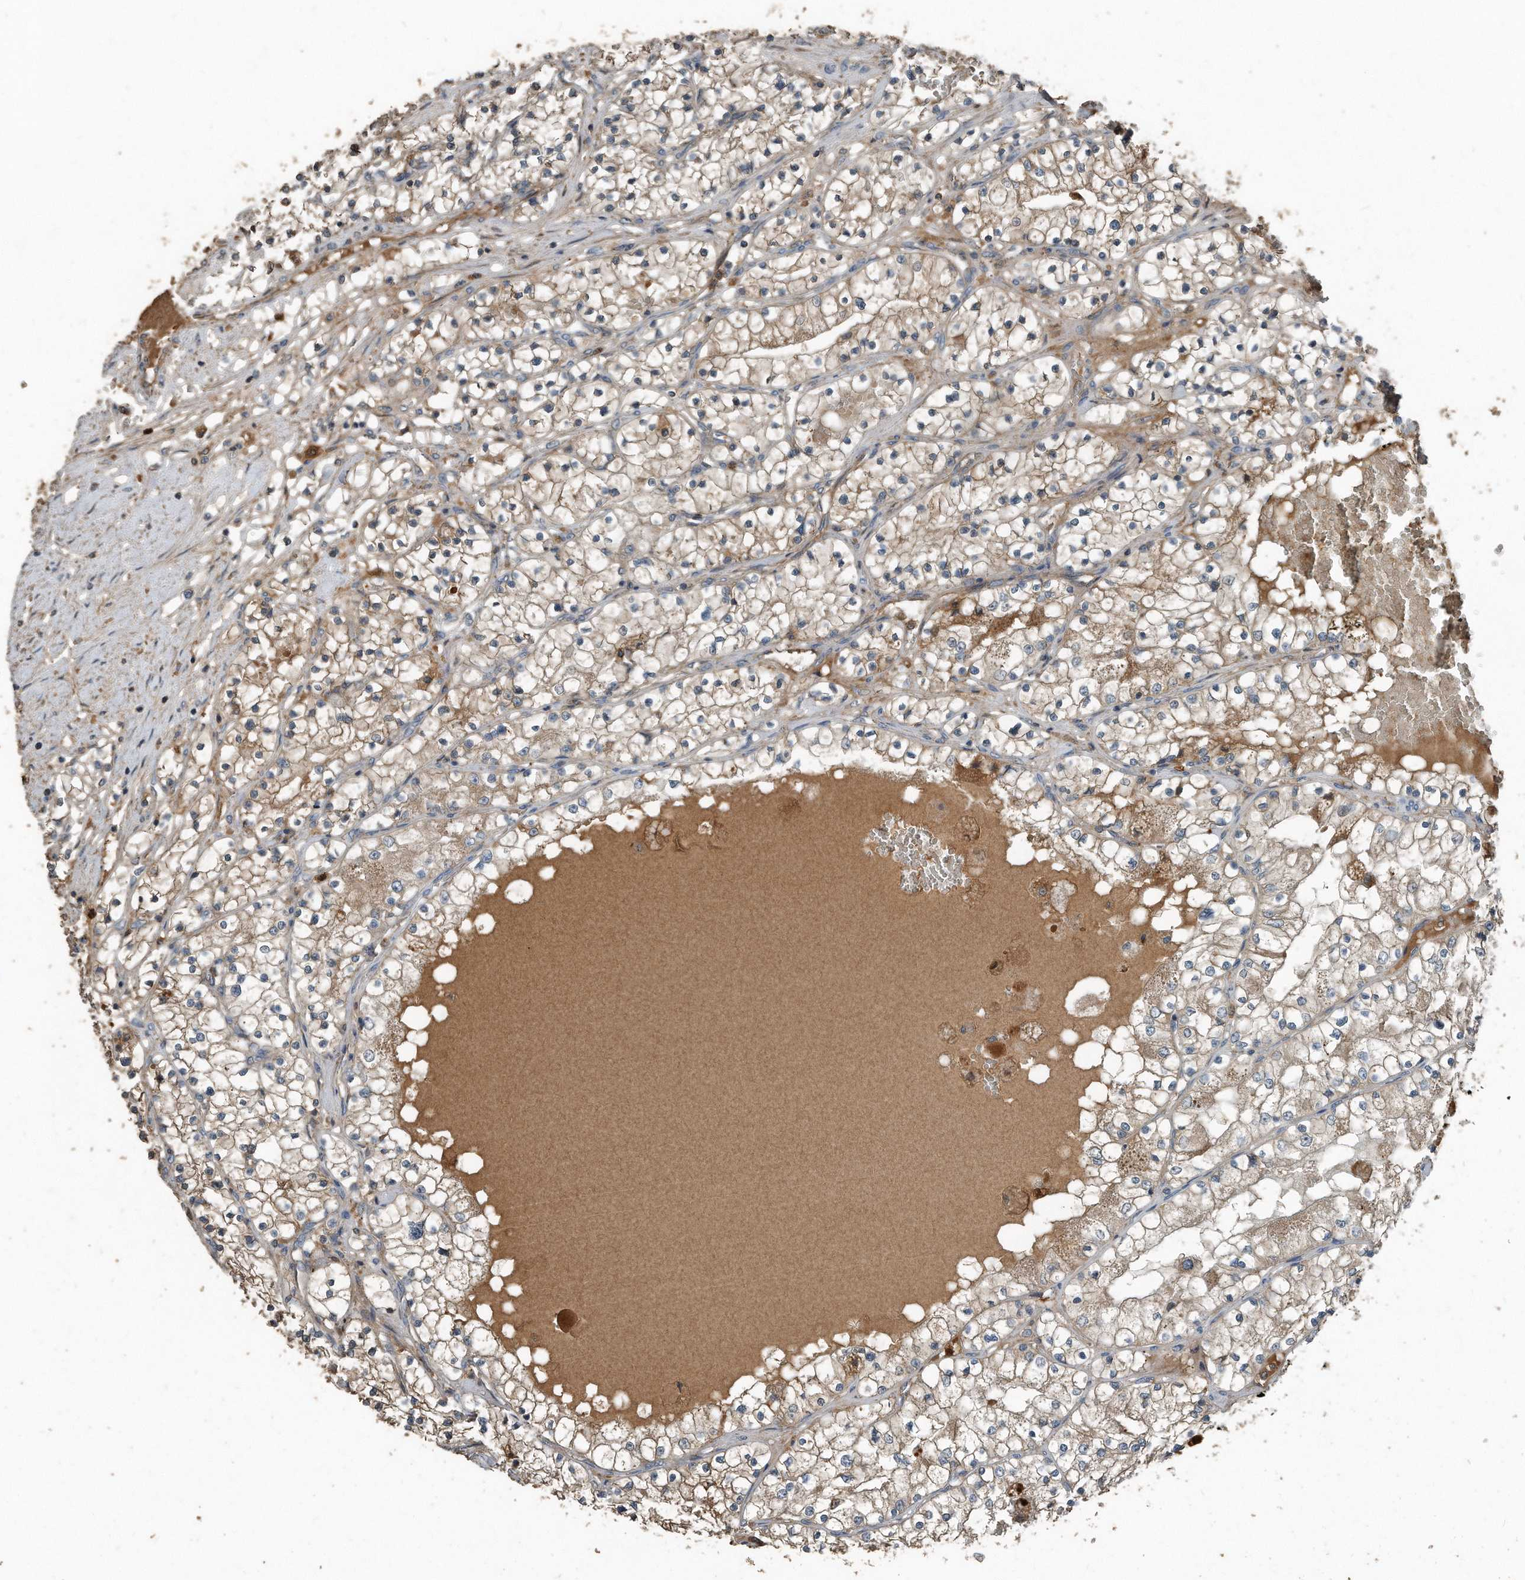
{"staining": {"intensity": "weak", "quantity": ">75%", "location": "cytoplasmic/membranous"}, "tissue": "renal cancer", "cell_type": "Tumor cells", "image_type": "cancer", "snomed": [{"axis": "morphology", "description": "Normal tissue, NOS"}, {"axis": "morphology", "description": "Adenocarcinoma, NOS"}, {"axis": "topography", "description": "Kidney"}], "caption": "Immunohistochemistry (IHC) image of neoplastic tissue: renal cancer stained using immunohistochemistry demonstrates low levels of weak protein expression localized specifically in the cytoplasmic/membranous of tumor cells, appearing as a cytoplasmic/membranous brown color.", "gene": "C9", "patient": {"sex": "male", "age": 68}}